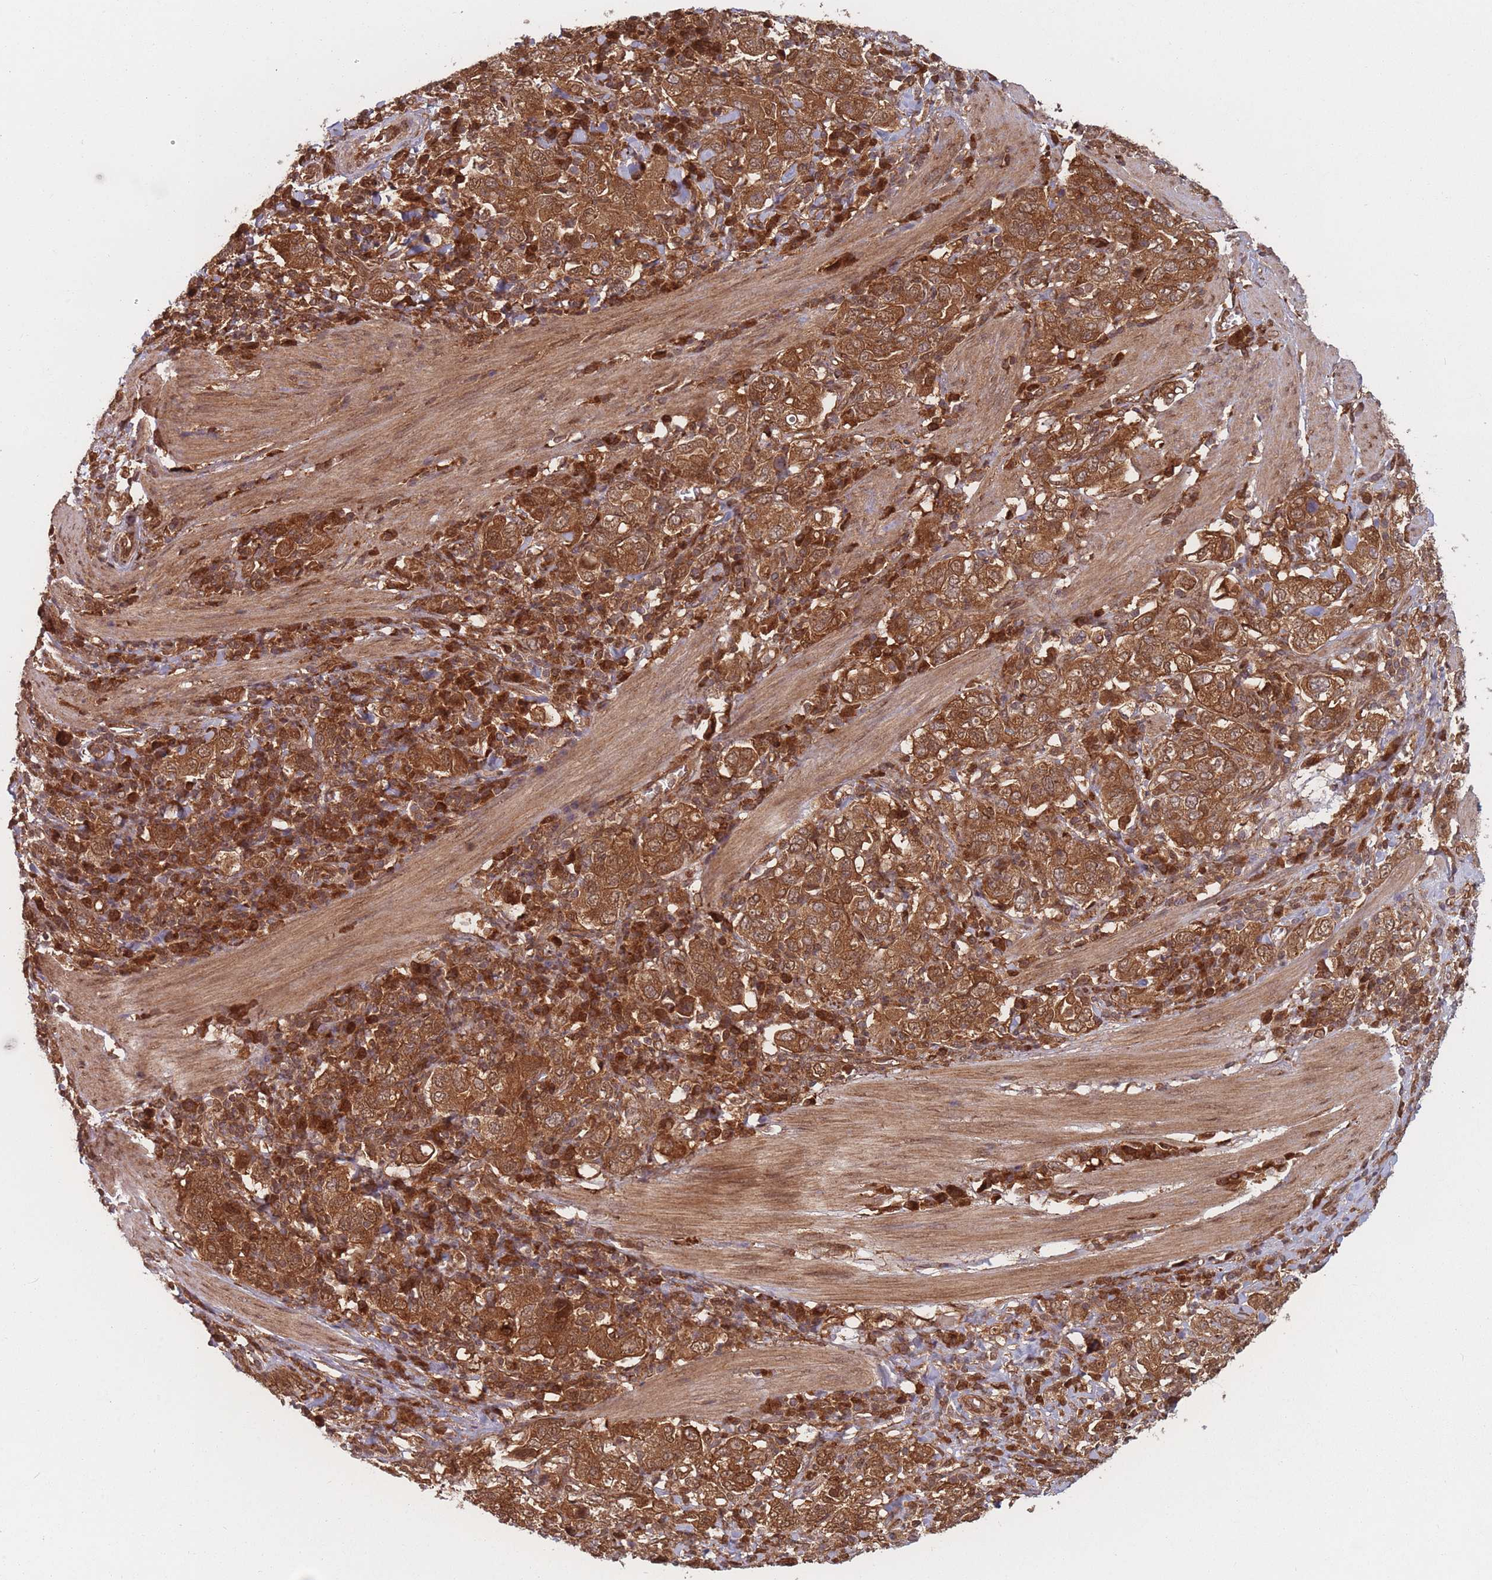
{"staining": {"intensity": "strong", "quantity": ">75%", "location": "cytoplasmic/membranous,nuclear"}, "tissue": "stomach cancer", "cell_type": "Tumor cells", "image_type": "cancer", "snomed": [{"axis": "morphology", "description": "Adenocarcinoma, NOS"}, {"axis": "topography", "description": "Stomach, upper"}, {"axis": "topography", "description": "Stomach"}], "caption": "Approximately >75% of tumor cells in stomach cancer reveal strong cytoplasmic/membranous and nuclear protein staining as visualized by brown immunohistochemical staining.", "gene": "PODXL2", "patient": {"sex": "male", "age": 62}}